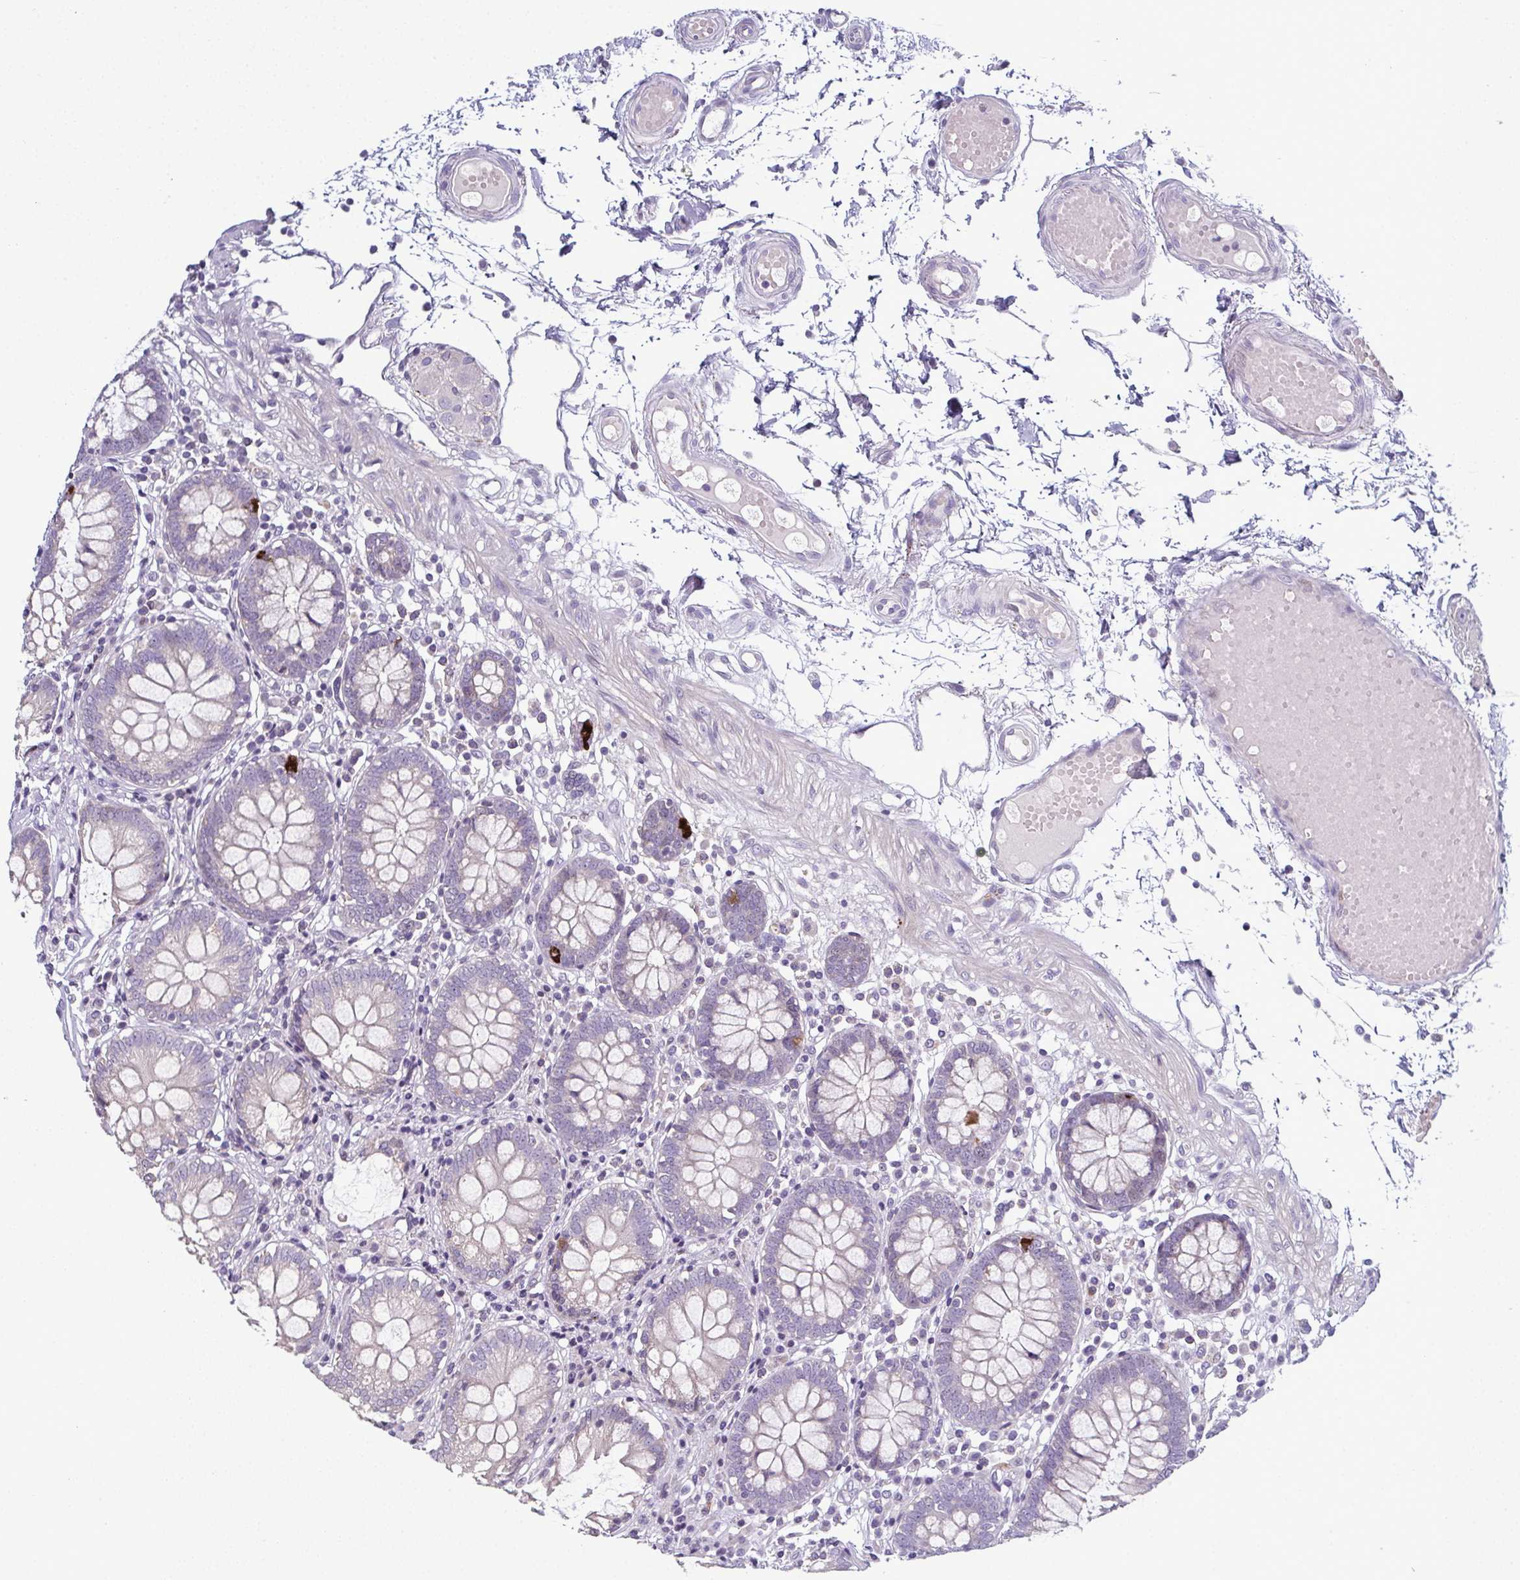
{"staining": {"intensity": "negative", "quantity": "none", "location": "none"}, "tissue": "colon", "cell_type": "Endothelial cells", "image_type": "normal", "snomed": [{"axis": "morphology", "description": "Normal tissue, NOS"}, {"axis": "morphology", "description": "Adenocarcinoma, NOS"}, {"axis": "topography", "description": "Colon"}], "caption": "A high-resolution micrograph shows IHC staining of benign colon, which exhibits no significant expression in endothelial cells.", "gene": "ODF1", "patient": {"sex": "male", "age": 83}}